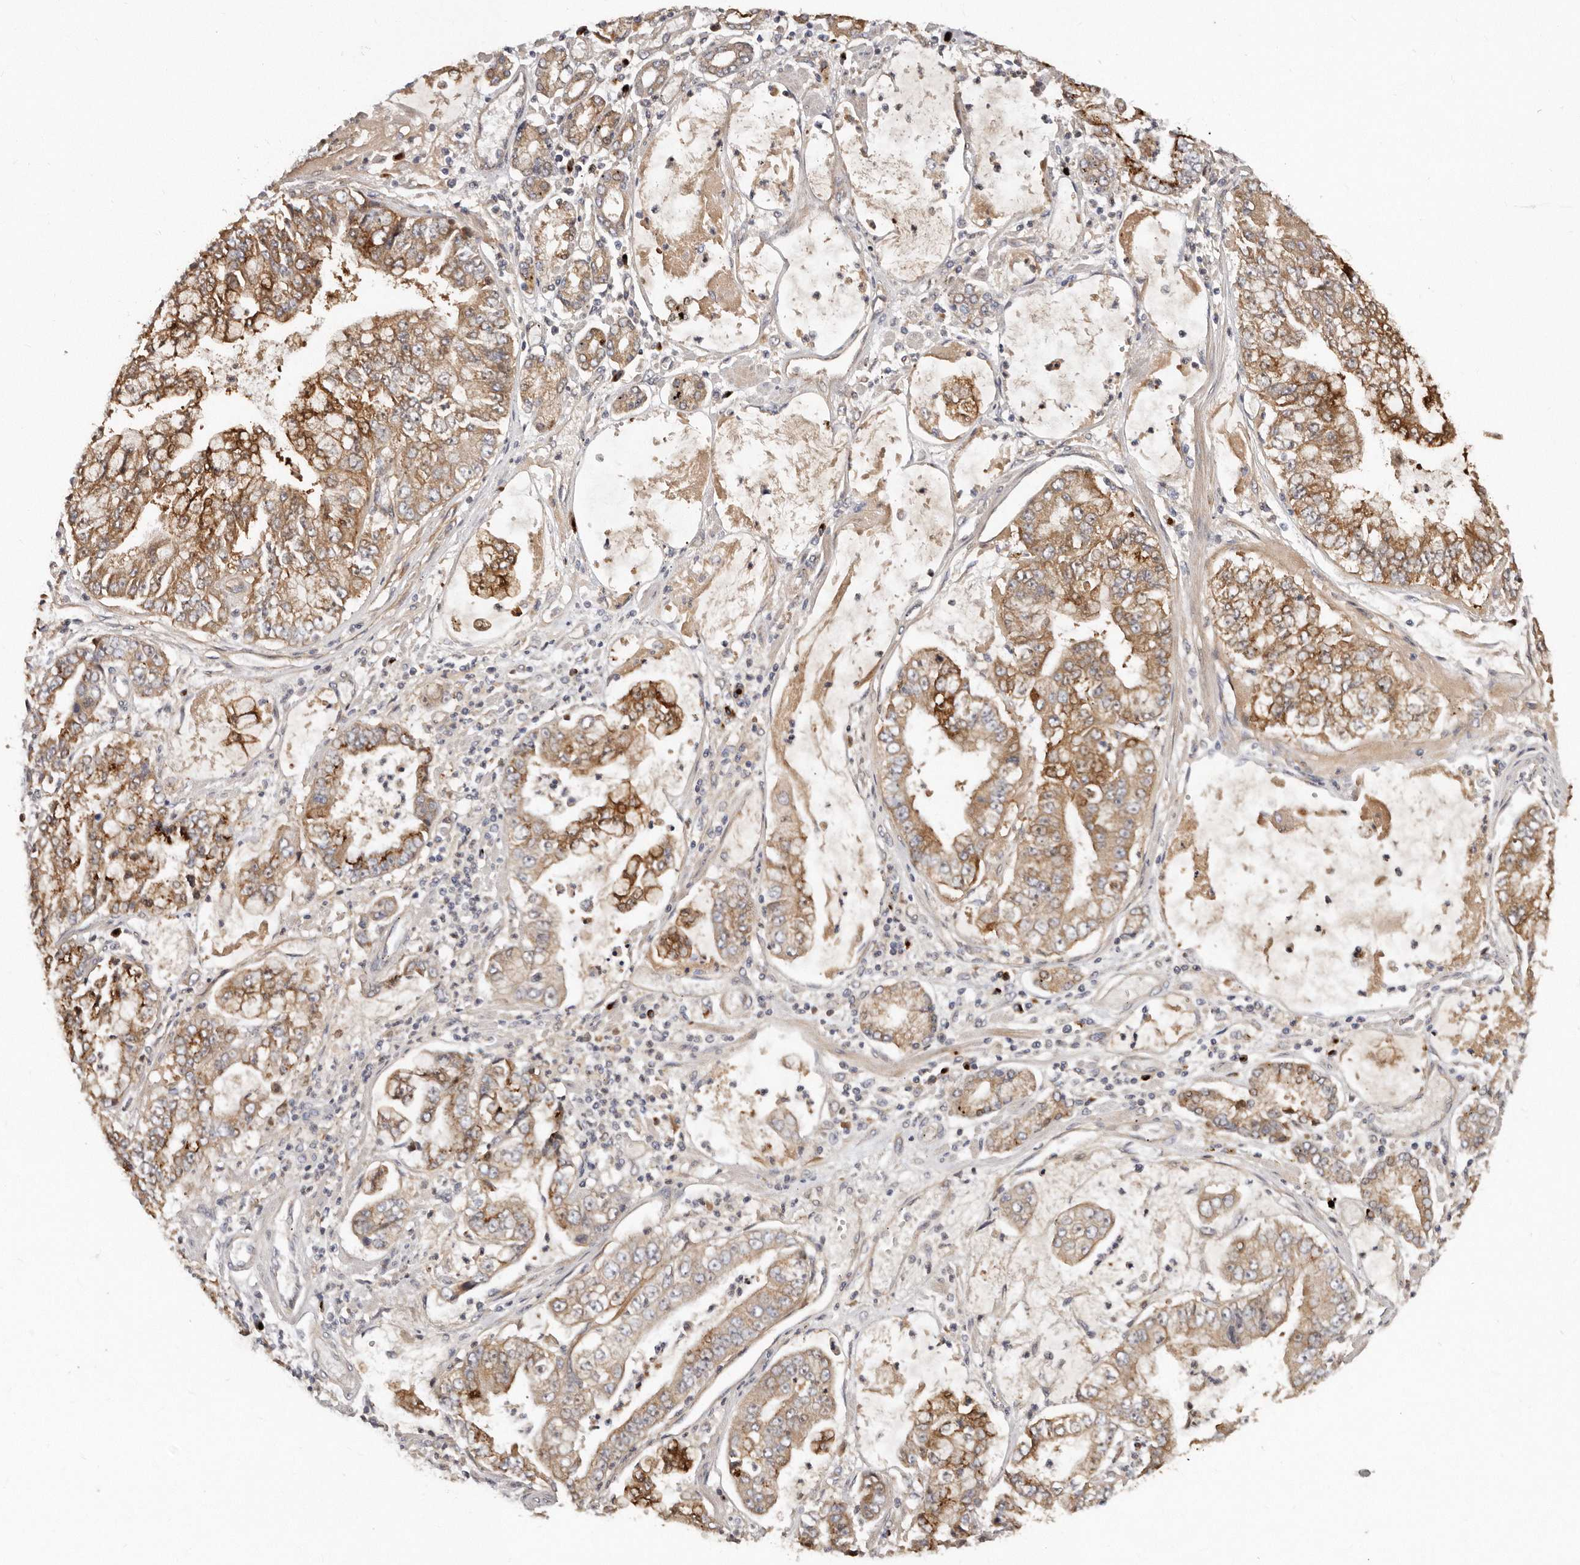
{"staining": {"intensity": "moderate", "quantity": ">75%", "location": "cytoplasmic/membranous"}, "tissue": "stomach cancer", "cell_type": "Tumor cells", "image_type": "cancer", "snomed": [{"axis": "morphology", "description": "Adenocarcinoma, NOS"}, {"axis": "topography", "description": "Stomach"}], "caption": "Stomach cancer (adenocarcinoma) stained for a protein exhibits moderate cytoplasmic/membranous positivity in tumor cells. (IHC, brightfield microscopy, high magnification).", "gene": "DACT2", "patient": {"sex": "male", "age": 76}}